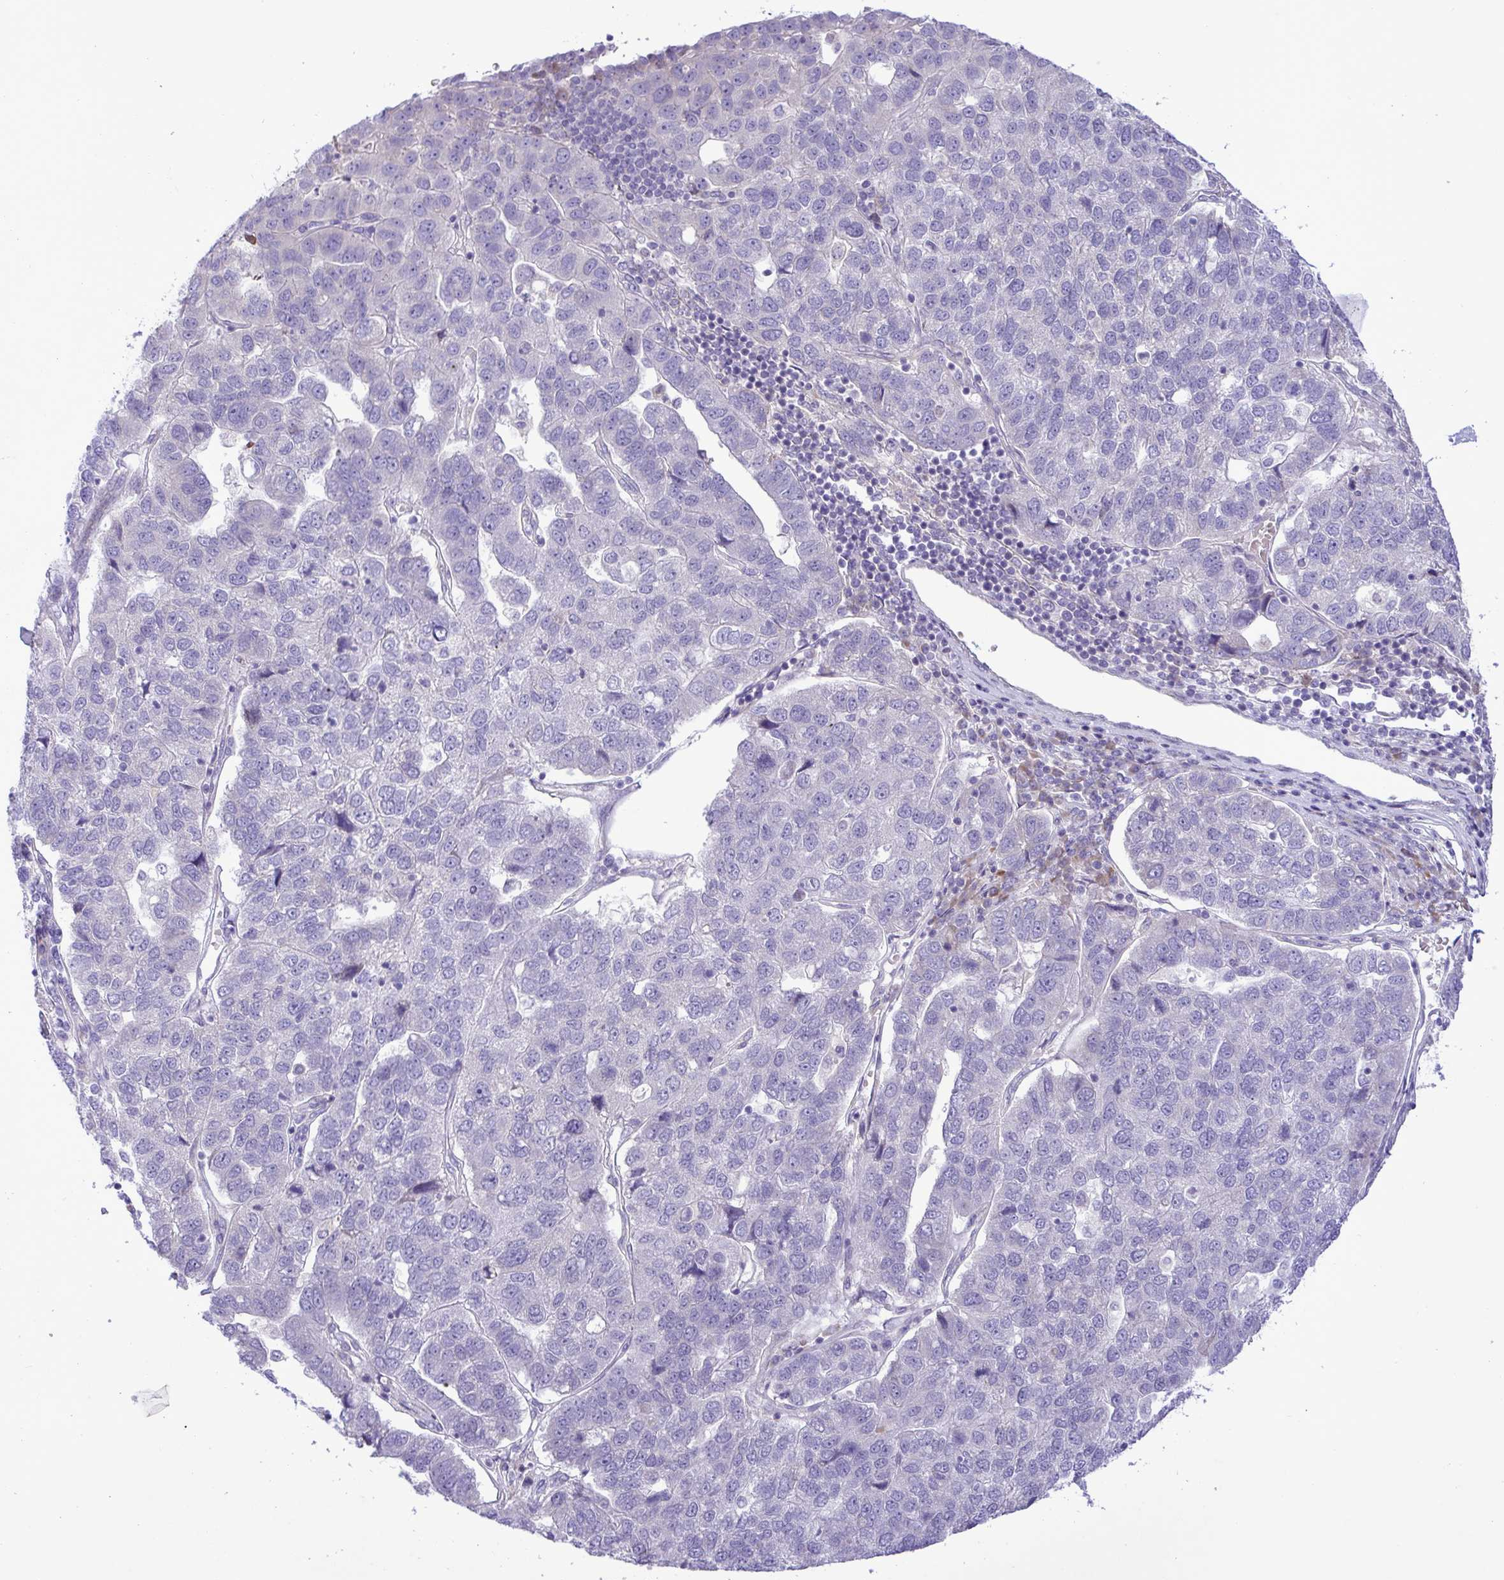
{"staining": {"intensity": "negative", "quantity": "none", "location": "none"}, "tissue": "pancreatic cancer", "cell_type": "Tumor cells", "image_type": "cancer", "snomed": [{"axis": "morphology", "description": "Adenocarcinoma, NOS"}, {"axis": "topography", "description": "Pancreas"}], "caption": "Tumor cells are negative for protein expression in human pancreatic cancer (adenocarcinoma).", "gene": "FAM86B1", "patient": {"sex": "female", "age": 61}}